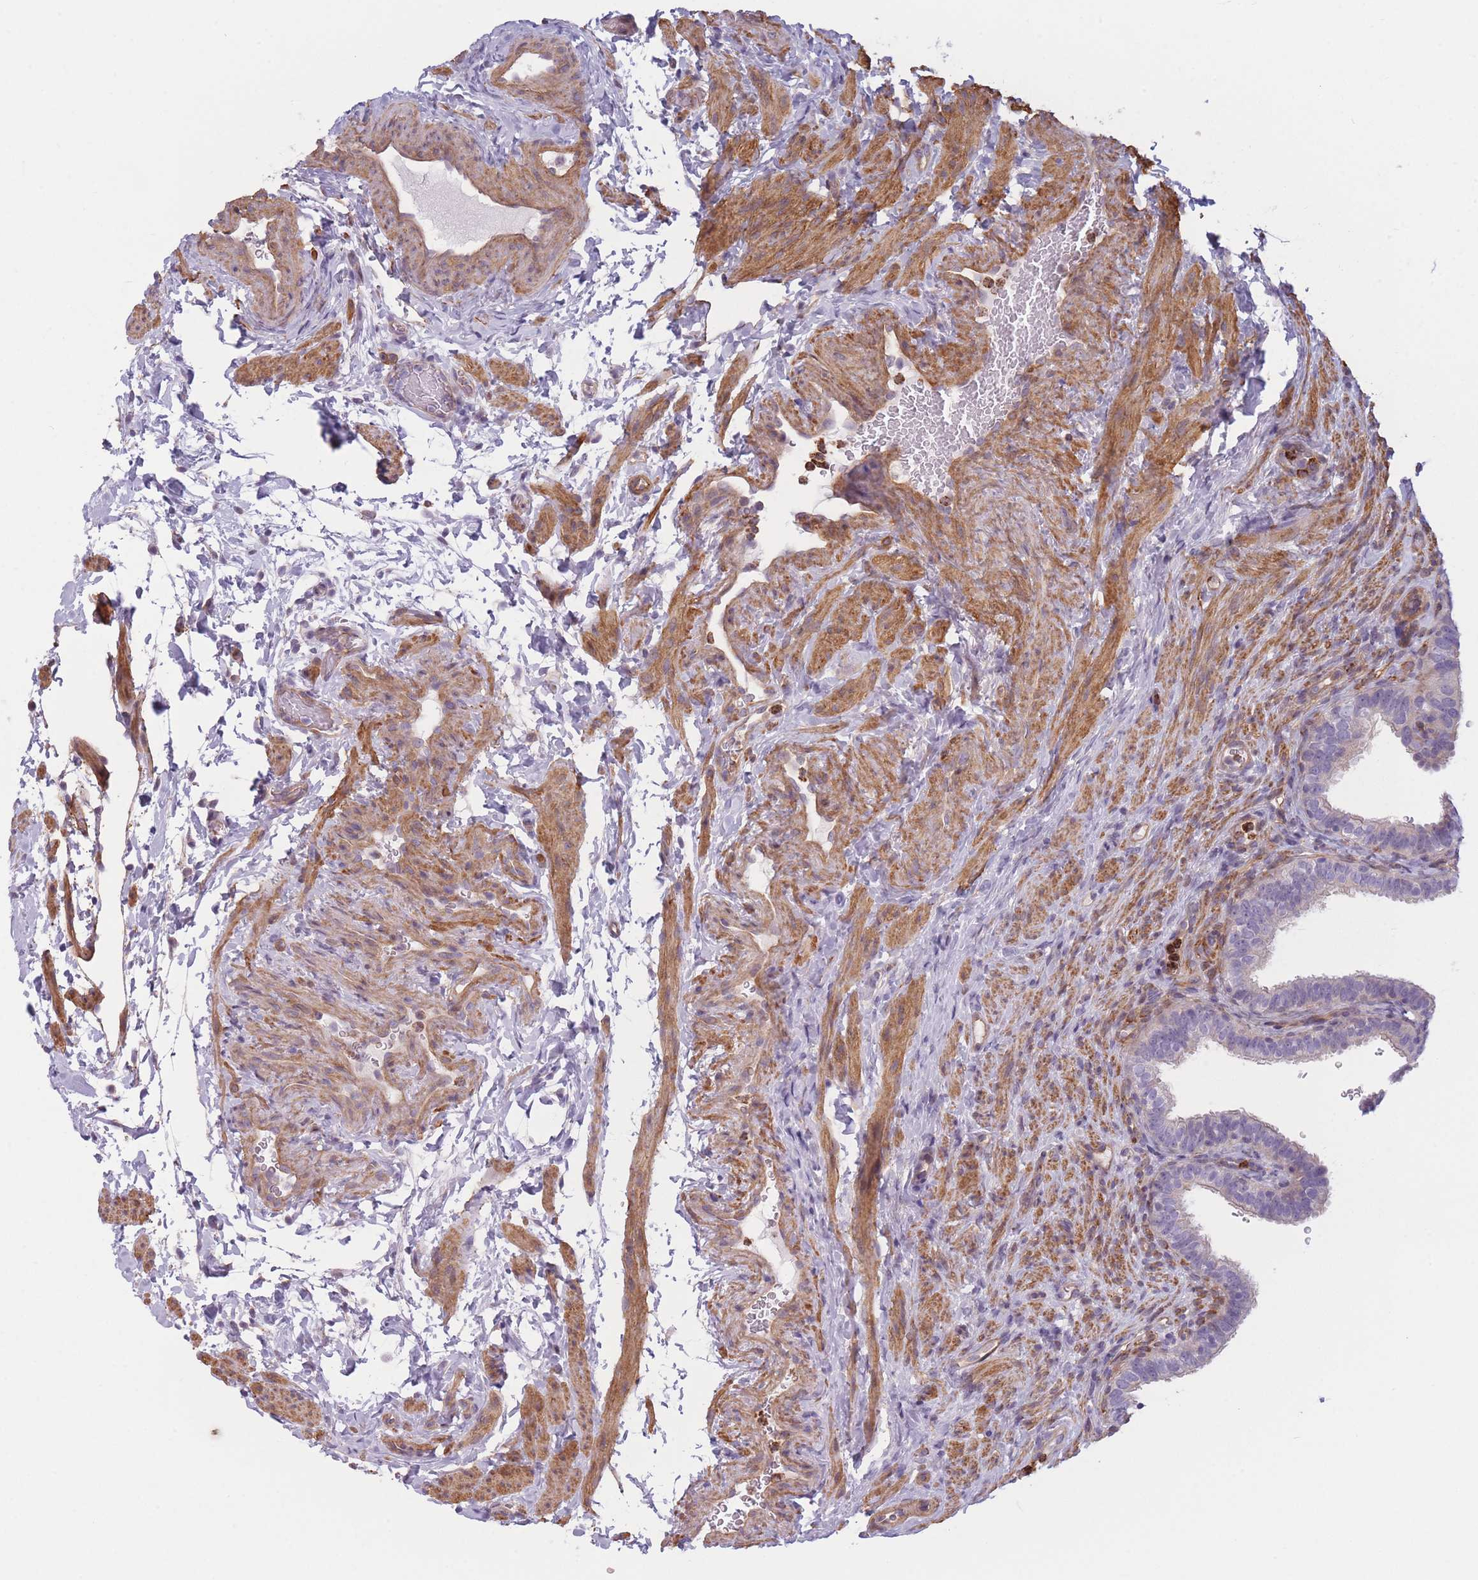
{"staining": {"intensity": "negative", "quantity": "none", "location": "none"}, "tissue": "fallopian tube", "cell_type": "Glandular cells", "image_type": "normal", "snomed": [{"axis": "morphology", "description": "Normal tissue, NOS"}, {"axis": "topography", "description": "Fallopian tube"}], "caption": "A photomicrograph of fallopian tube stained for a protein reveals no brown staining in glandular cells. (DAB (3,3'-diaminobenzidine) IHC visualized using brightfield microscopy, high magnification).", "gene": "SLC7A6", "patient": {"sex": "female", "age": 41}}